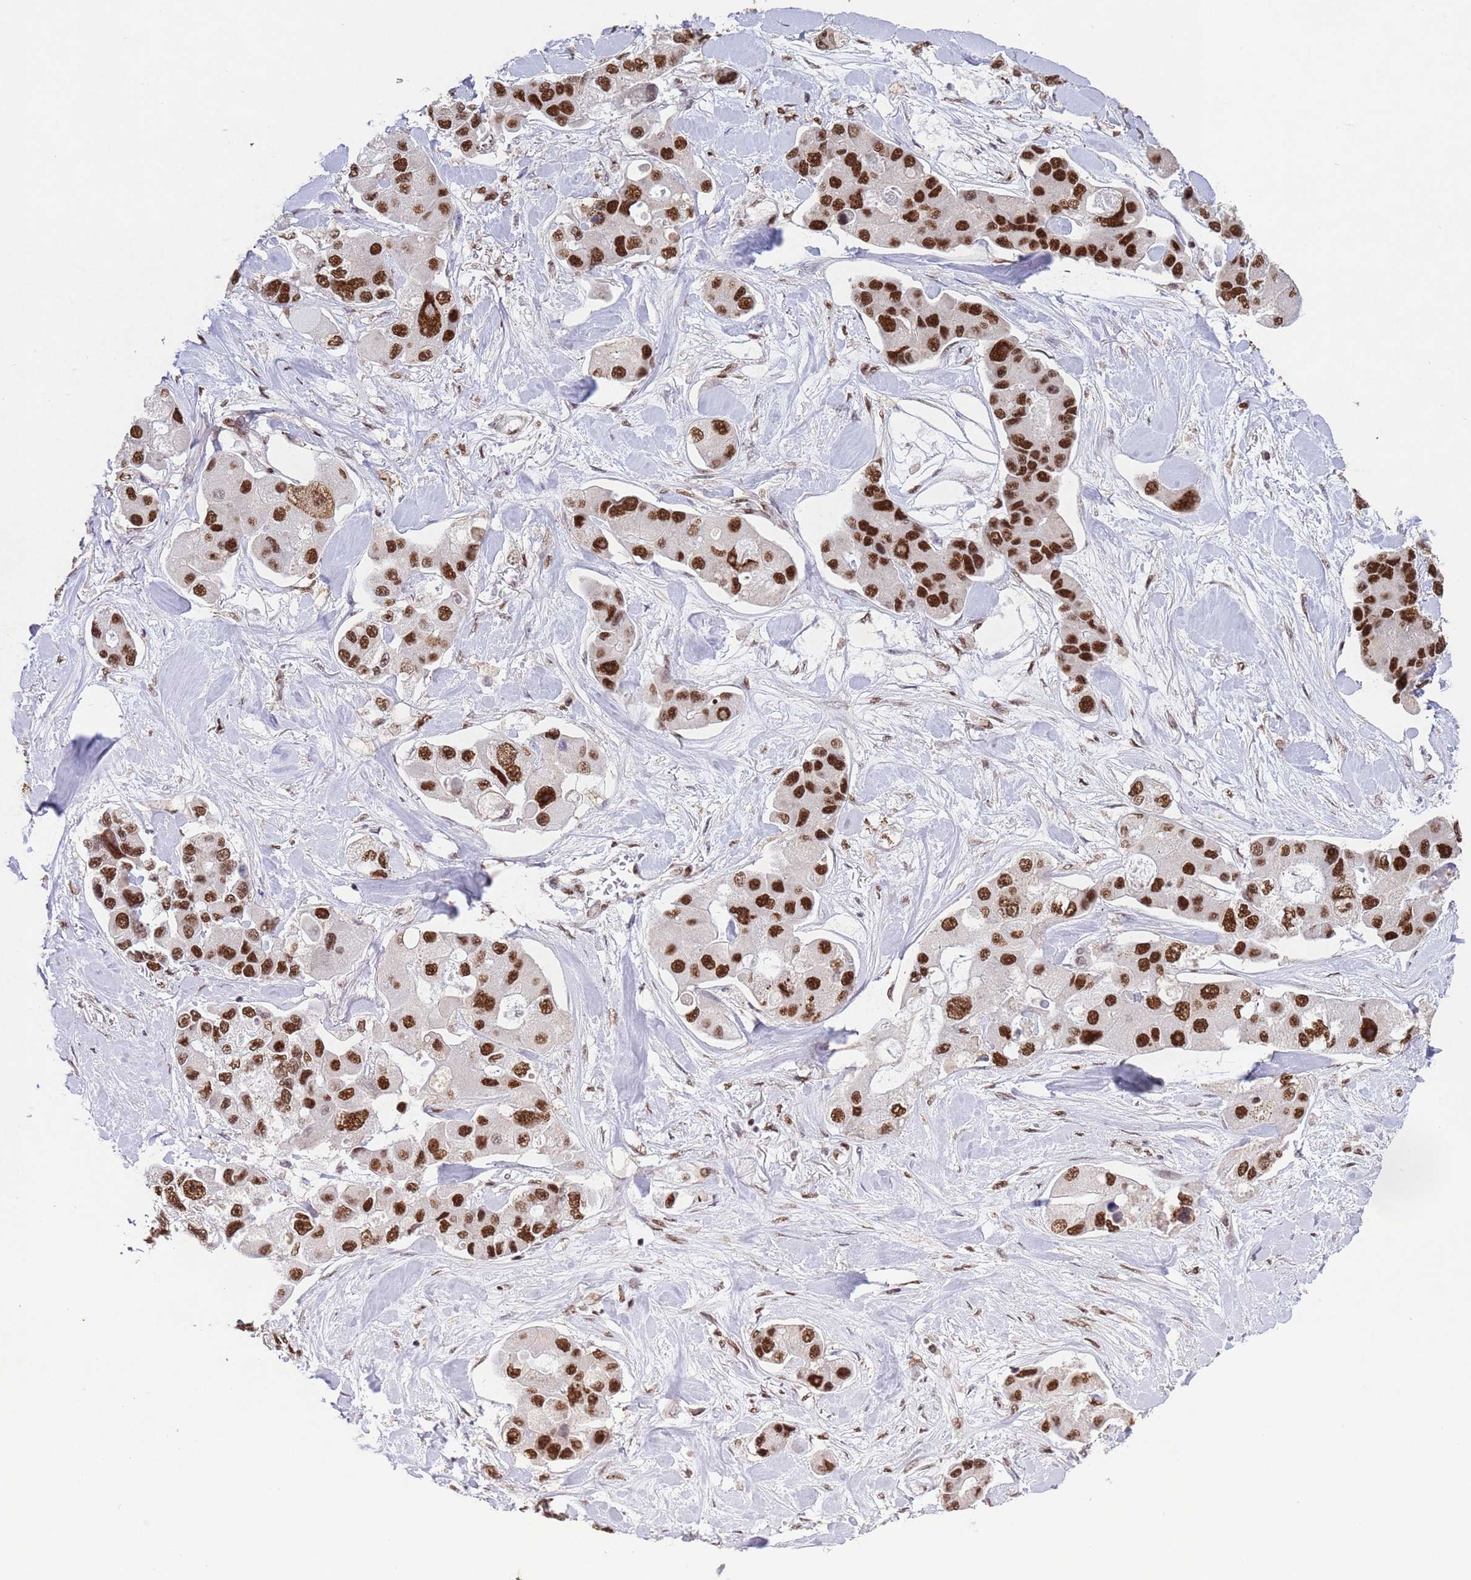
{"staining": {"intensity": "strong", "quantity": ">75%", "location": "nuclear"}, "tissue": "lung cancer", "cell_type": "Tumor cells", "image_type": "cancer", "snomed": [{"axis": "morphology", "description": "Adenocarcinoma, NOS"}, {"axis": "topography", "description": "Lung"}], "caption": "Lung cancer tissue shows strong nuclear expression in about >75% of tumor cells, visualized by immunohistochemistry.", "gene": "ESF1", "patient": {"sex": "female", "age": 54}}